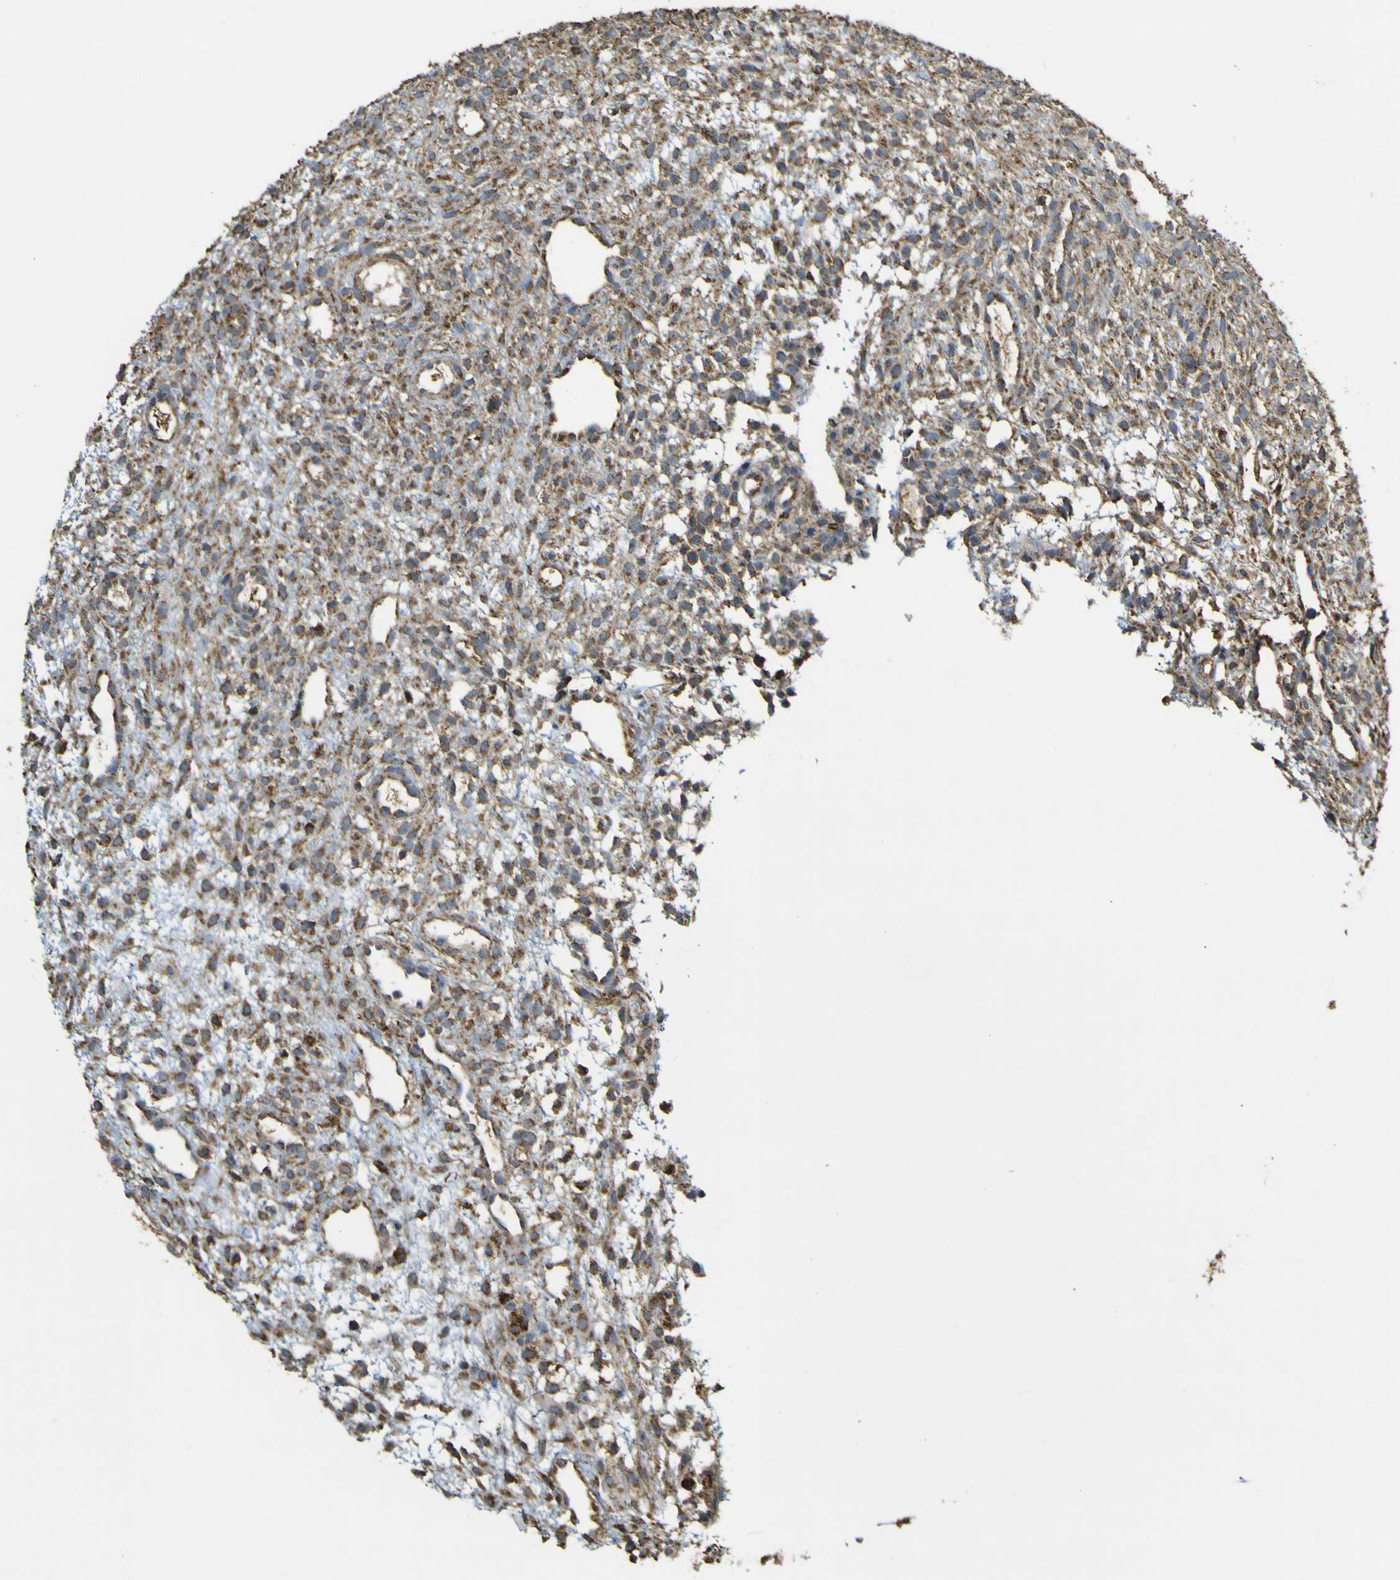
{"staining": {"intensity": "moderate", "quantity": ">75%", "location": "cytoplasmic/membranous"}, "tissue": "ovary", "cell_type": "Ovarian stroma cells", "image_type": "normal", "snomed": [{"axis": "morphology", "description": "Normal tissue, NOS"}, {"axis": "morphology", "description": "Cyst, NOS"}, {"axis": "topography", "description": "Ovary"}], "caption": "Immunohistochemistry (IHC) photomicrograph of unremarkable ovary: human ovary stained using IHC shows medium levels of moderate protein expression localized specifically in the cytoplasmic/membranous of ovarian stroma cells, appearing as a cytoplasmic/membranous brown color.", "gene": "ACSL3", "patient": {"sex": "female", "age": 18}}